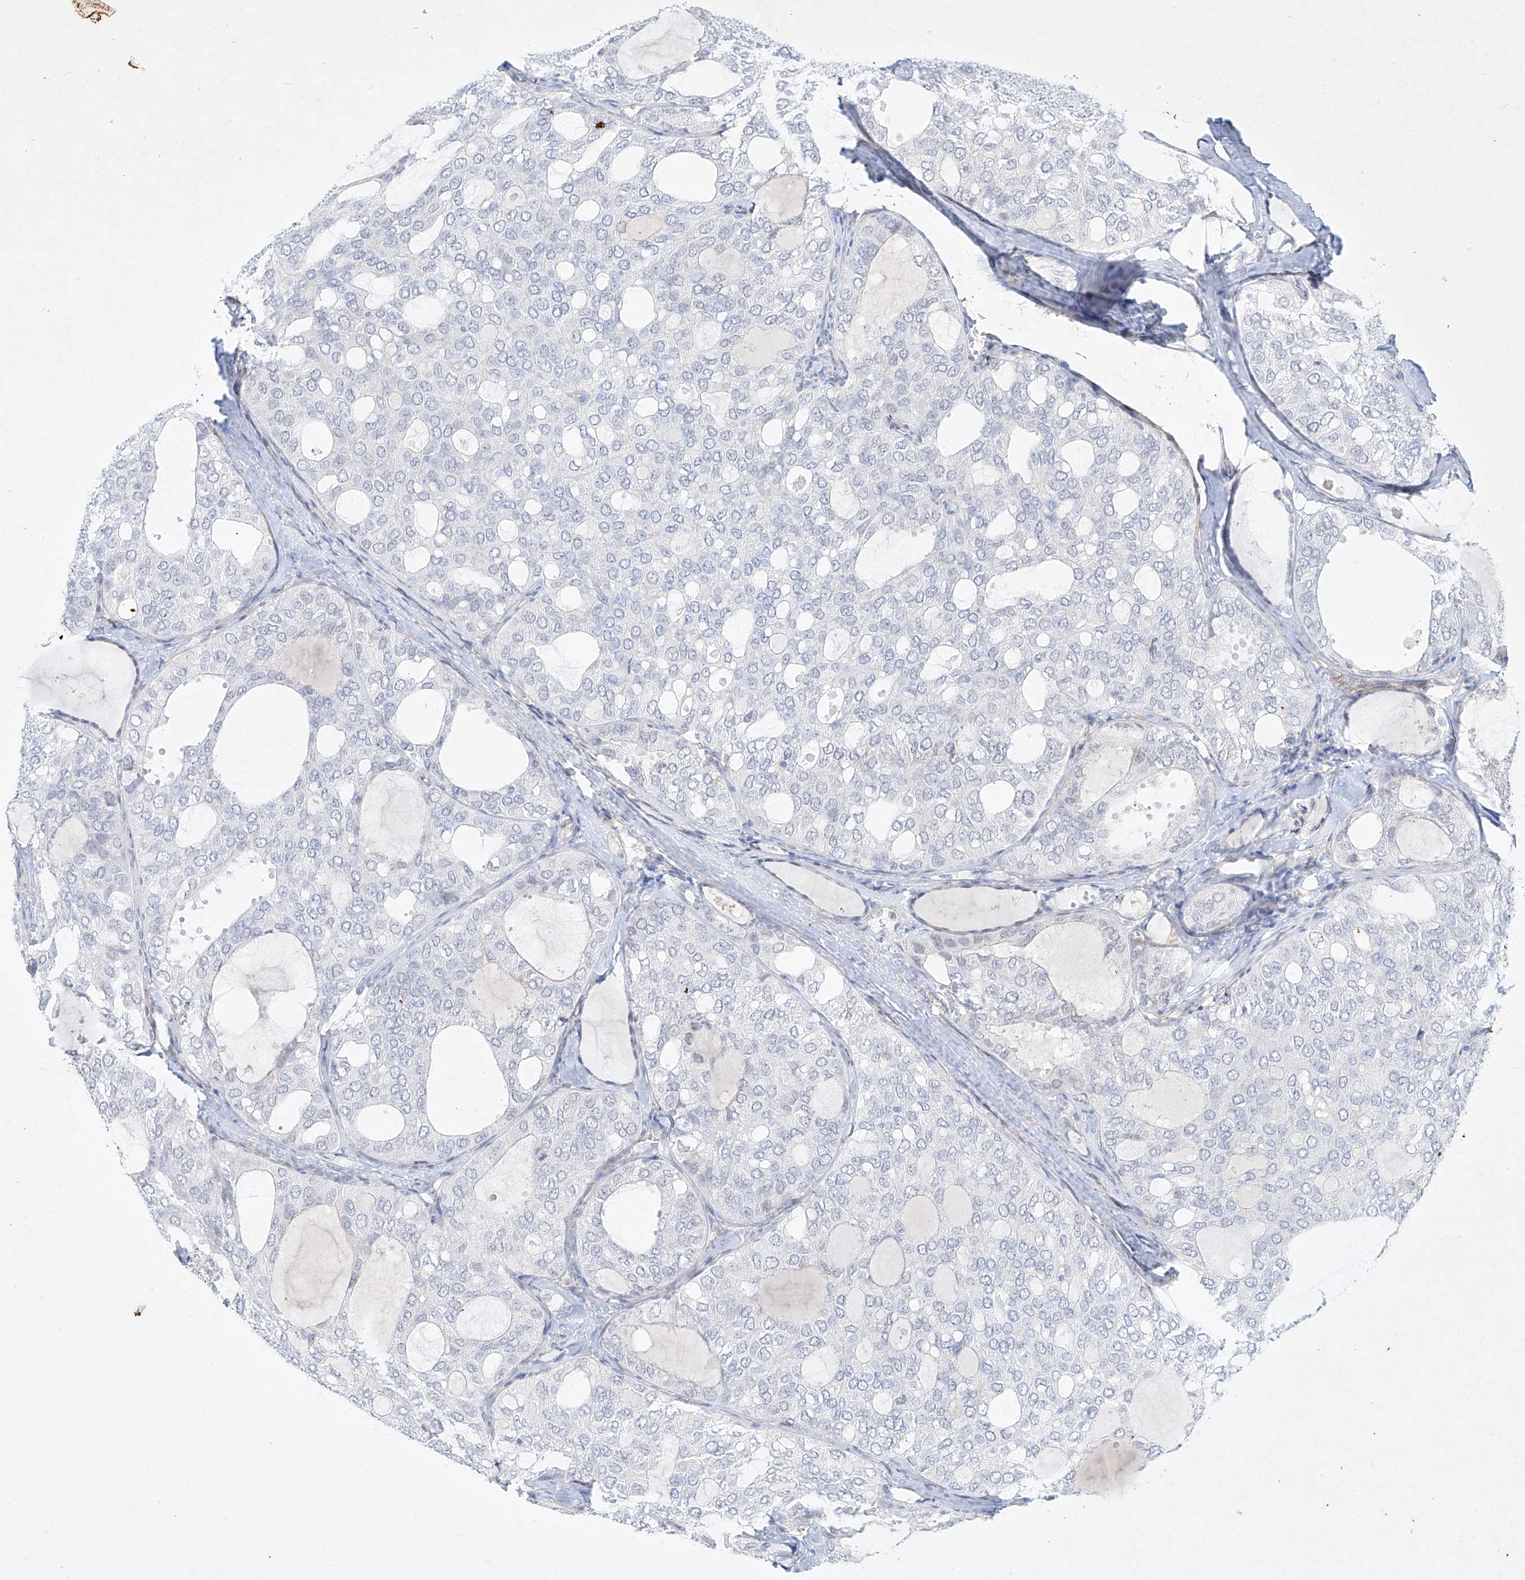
{"staining": {"intensity": "negative", "quantity": "none", "location": "none"}, "tissue": "thyroid cancer", "cell_type": "Tumor cells", "image_type": "cancer", "snomed": [{"axis": "morphology", "description": "Follicular adenoma carcinoma, NOS"}, {"axis": "topography", "description": "Thyroid gland"}], "caption": "Tumor cells are negative for brown protein staining in thyroid follicular adenoma carcinoma. (DAB immunohistochemistry (IHC) visualized using brightfield microscopy, high magnification).", "gene": "REEP2", "patient": {"sex": "male", "age": 75}}